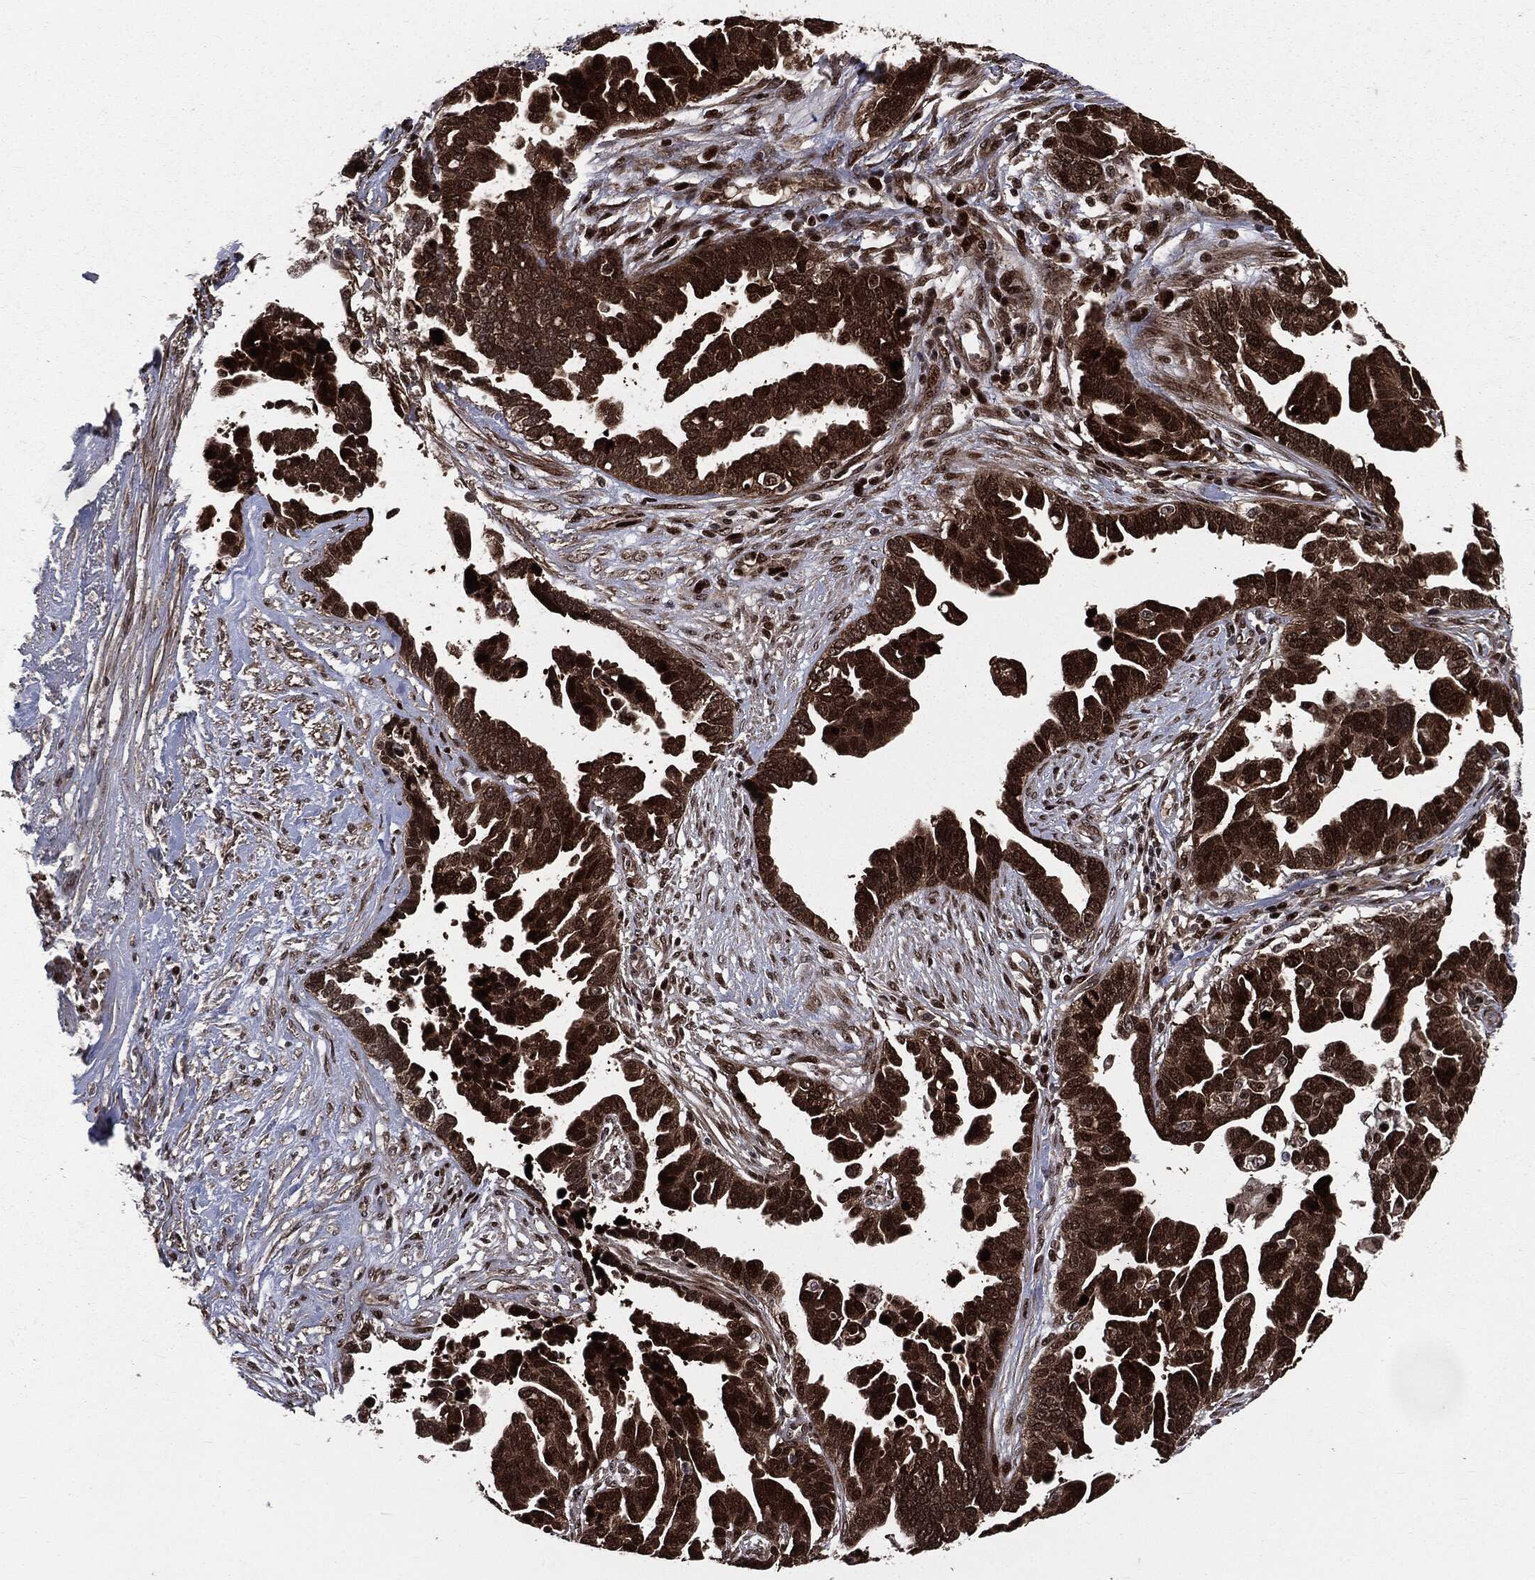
{"staining": {"intensity": "strong", "quantity": ">75%", "location": "cytoplasmic/membranous,nuclear"}, "tissue": "ovarian cancer", "cell_type": "Tumor cells", "image_type": "cancer", "snomed": [{"axis": "morphology", "description": "Cystadenocarcinoma, serous, NOS"}, {"axis": "topography", "description": "Ovary"}], "caption": "Immunohistochemistry (DAB (3,3'-diaminobenzidine)) staining of human ovarian cancer (serous cystadenocarcinoma) exhibits strong cytoplasmic/membranous and nuclear protein staining in about >75% of tumor cells.", "gene": "SMAD4", "patient": {"sex": "female", "age": 54}}